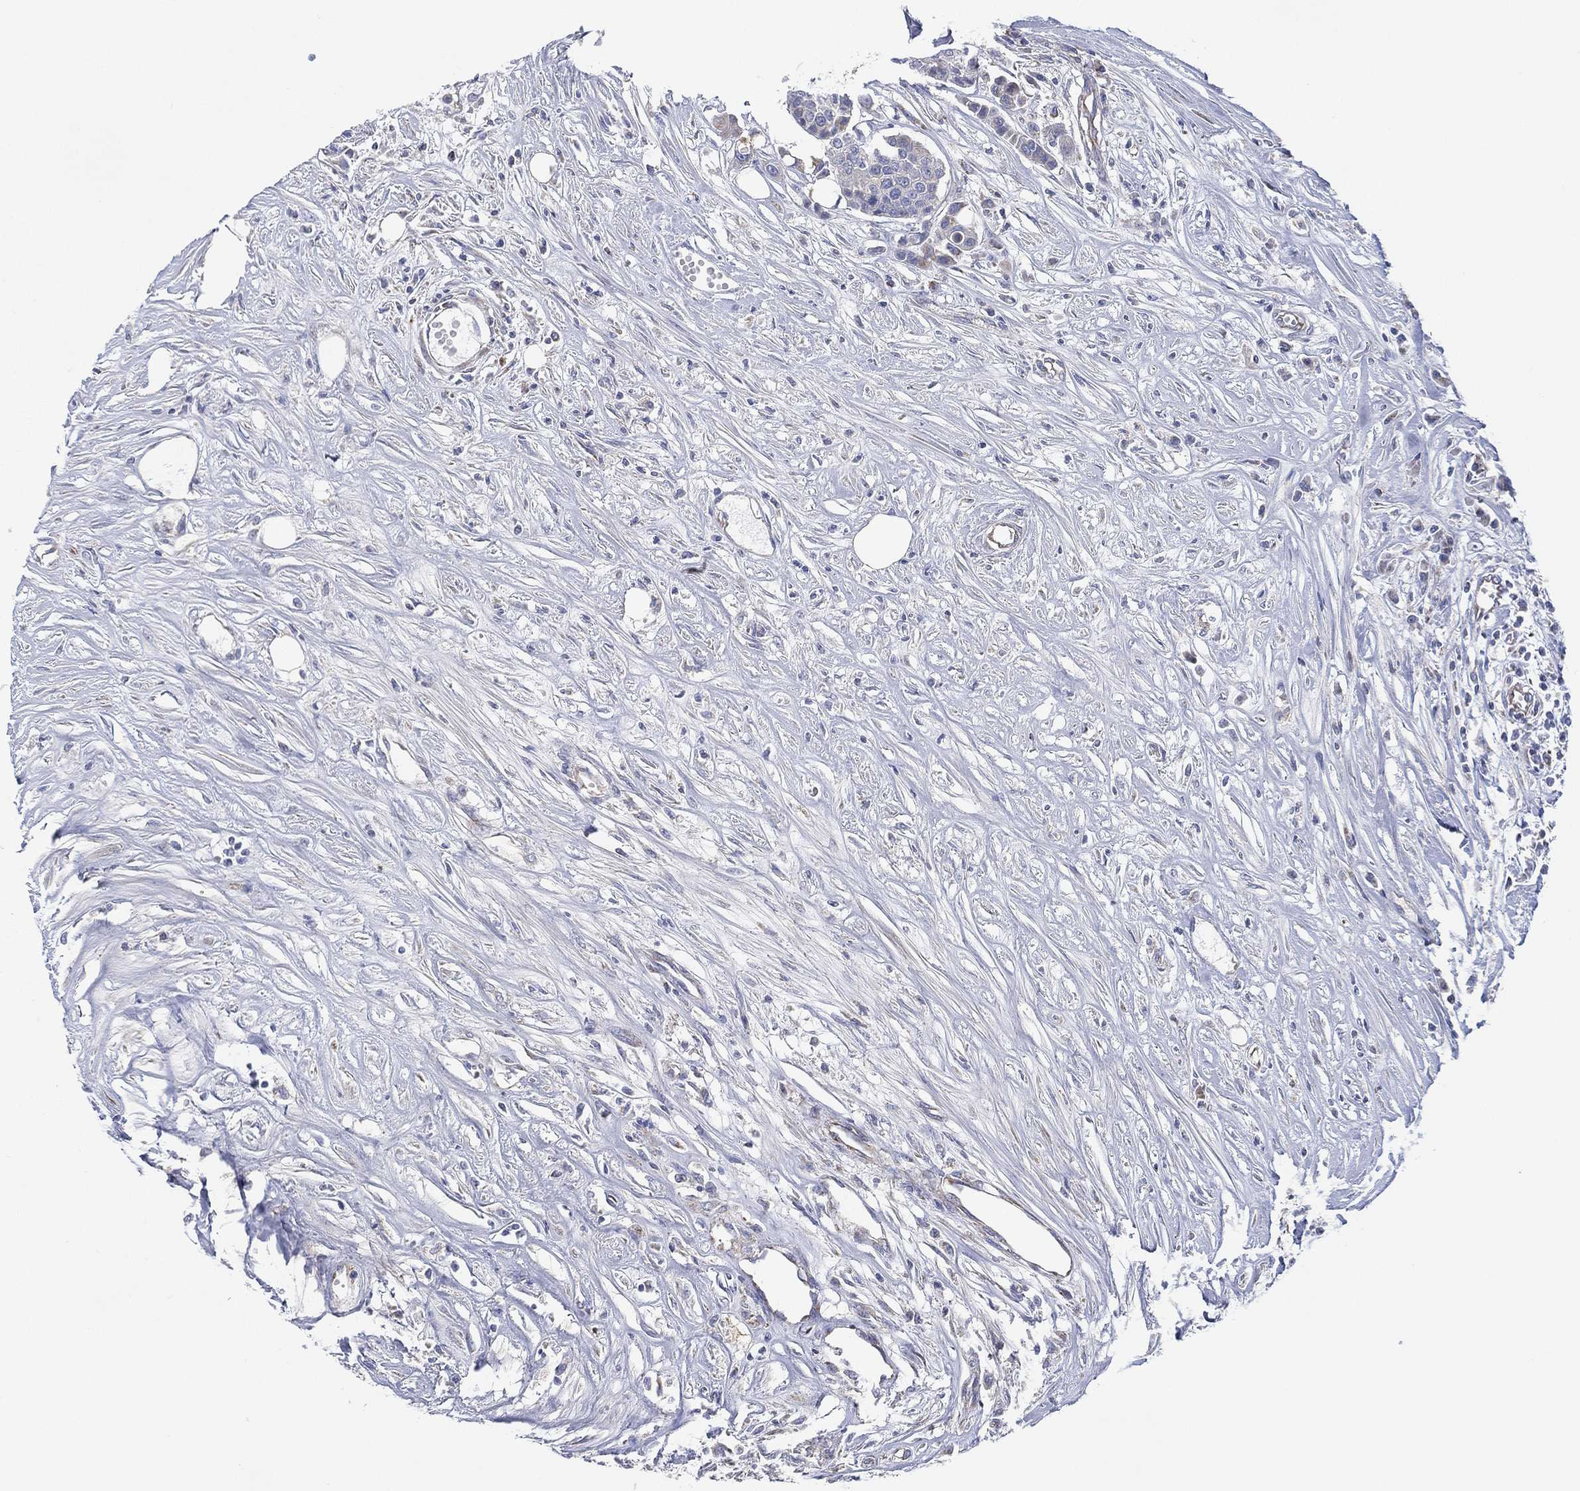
{"staining": {"intensity": "negative", "quantity": "none", "location": "none"}, "tissue": "carcinoid", "cell_type": "Tumor cells", "image_type": "cancer", "snomed": [{"axis": "morphology", "description": "Carcinoid, malignant, NOS"}, {"axis": "topography", "description": "Colon"}], "caption": "This is an immunohistochemistry (IHC) photomicrograph of carcinoid (malignant). There is no staining in tumor cells.", "gene": "INA", "patient": {"sex": "male", "age": 81}}